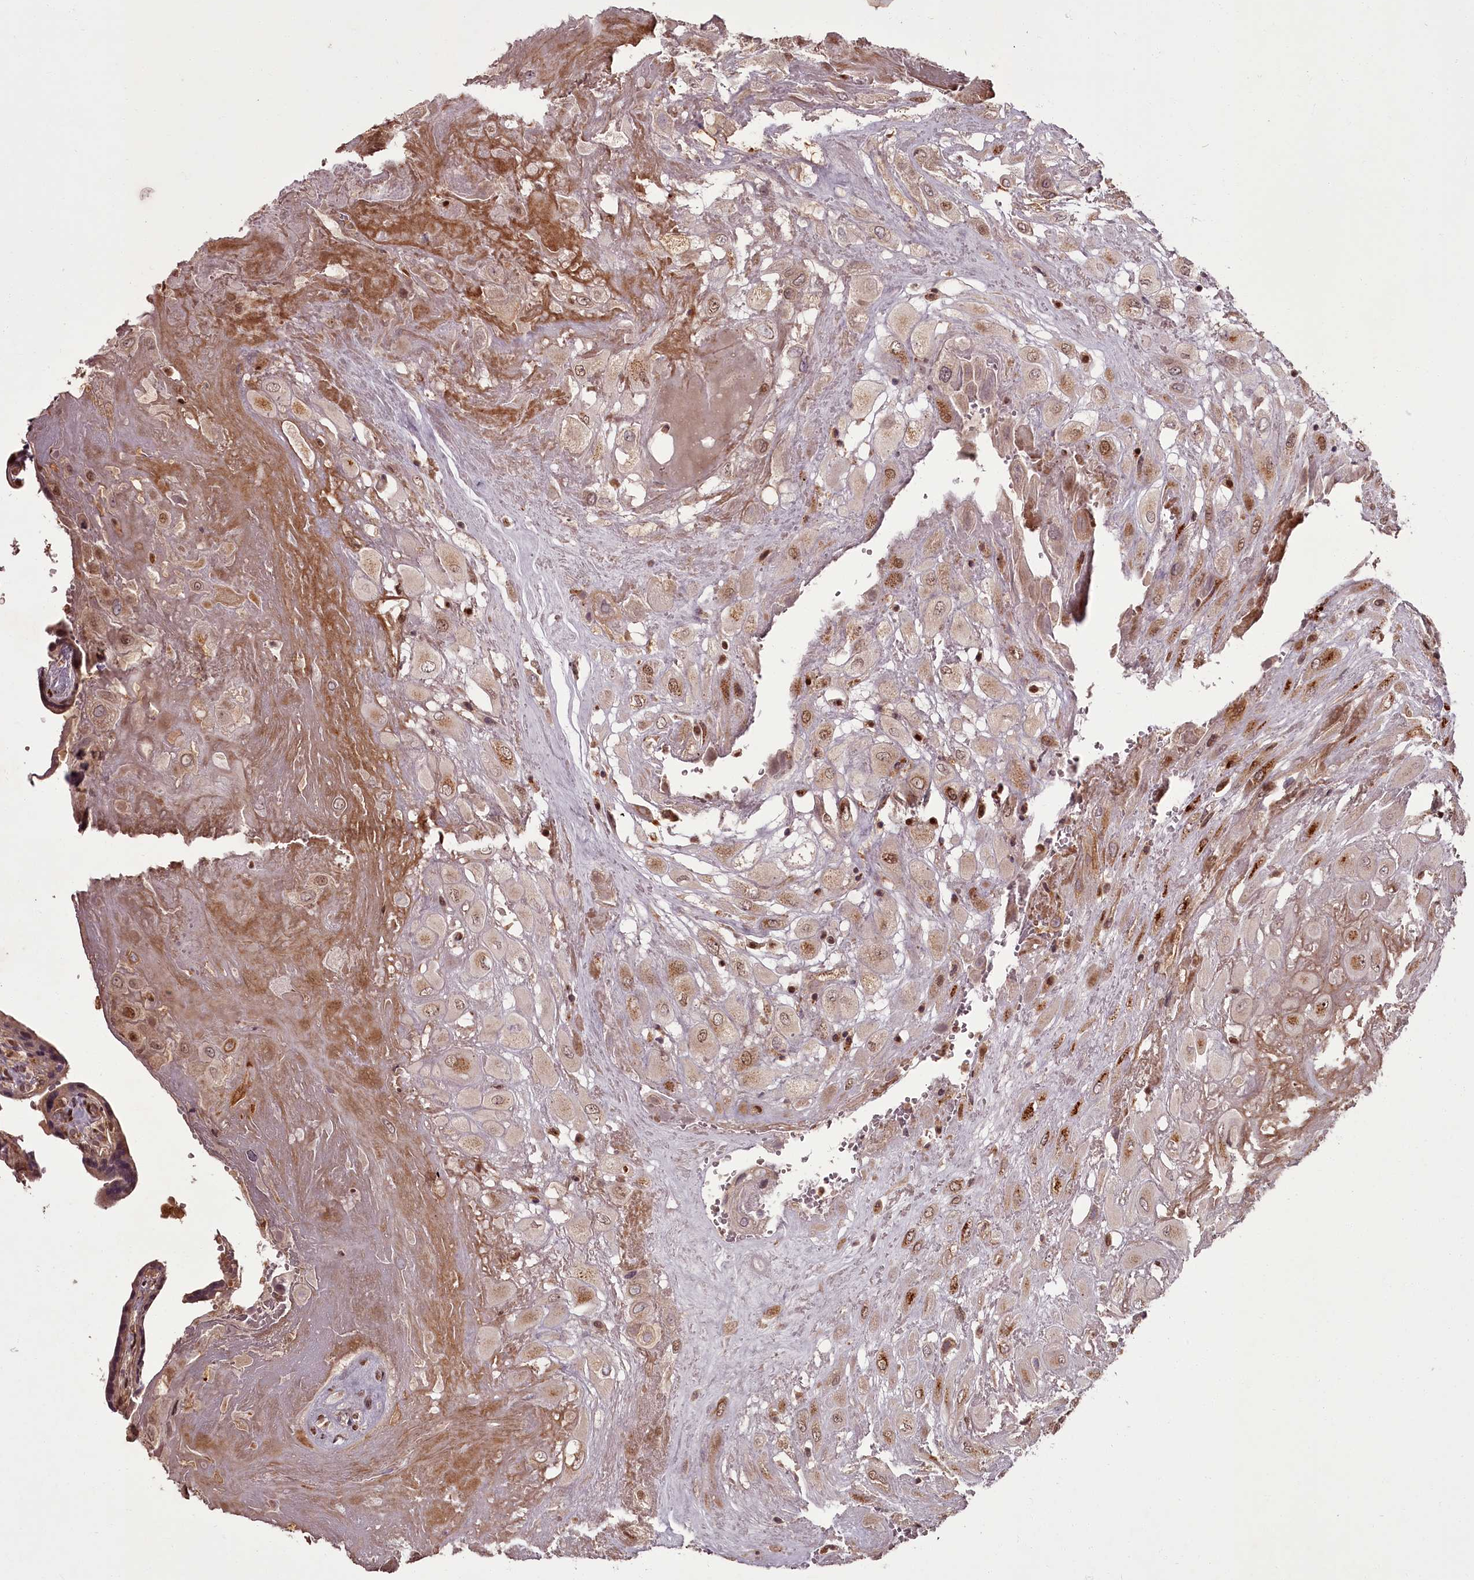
{"staining": {"intensity": "moderate", "quantity": ">75%", "location": "cytoplasmic/membranous,nuclear"}, "tissue": "placenta", "cell_type": "Decidual cells", "image_type": "normal", "snomed": [{"axis": "morphology", "description": "Normal tissue, NOS"}, {"axis": "topography", "description": "Placenta"}], "caption": "Brown immunohistochemical staining in normal human placenta exhibits moderate cytoplasmic/membranous,nuclear expression in about >75% of decidual cells.", "gene": "CEP83", "patient": {"sex": "female", "age": 37}}